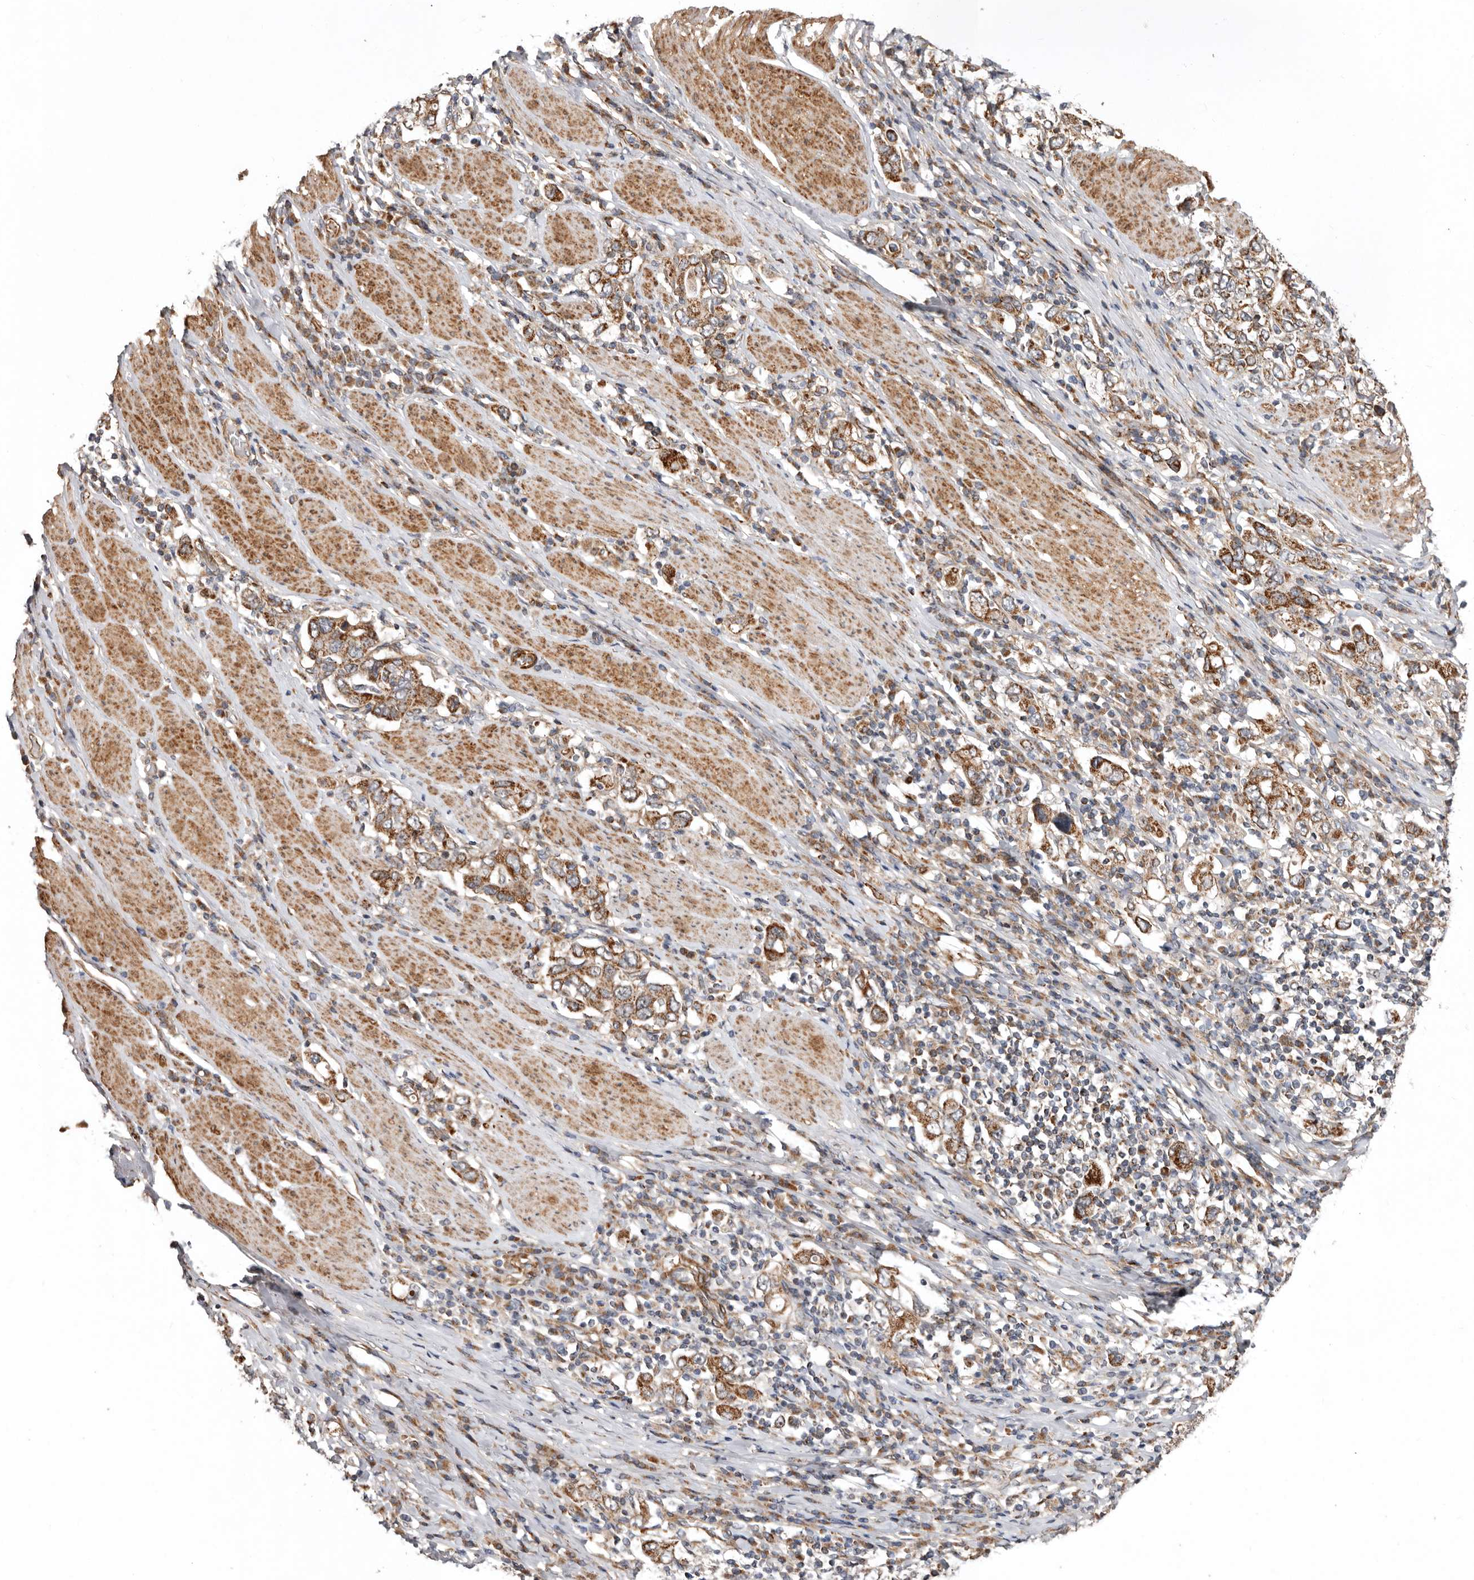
{"staining": {"intensity": "moderate", "quantity": ">75%", "location": "cytoplasmic/membranous"}, "tissue": "stomach cancer", "cell_type": "Tumor cells", "image_type": "cancer", "snomed": [{"axis": "morphology", "description": "Adenocarcinoma, NOS"}, {"axis": "topography", "description": "Stomach, upper"}], "caption": "Immunohistochemical staining of human stomach cancer (adenocarcinoma) demonstrates moderate cytoplasmic/membranous protein expression in approximately >75% of tumor cells.", "gene": "PROKR1", "patient": {"sex": "male", "age": 62}}